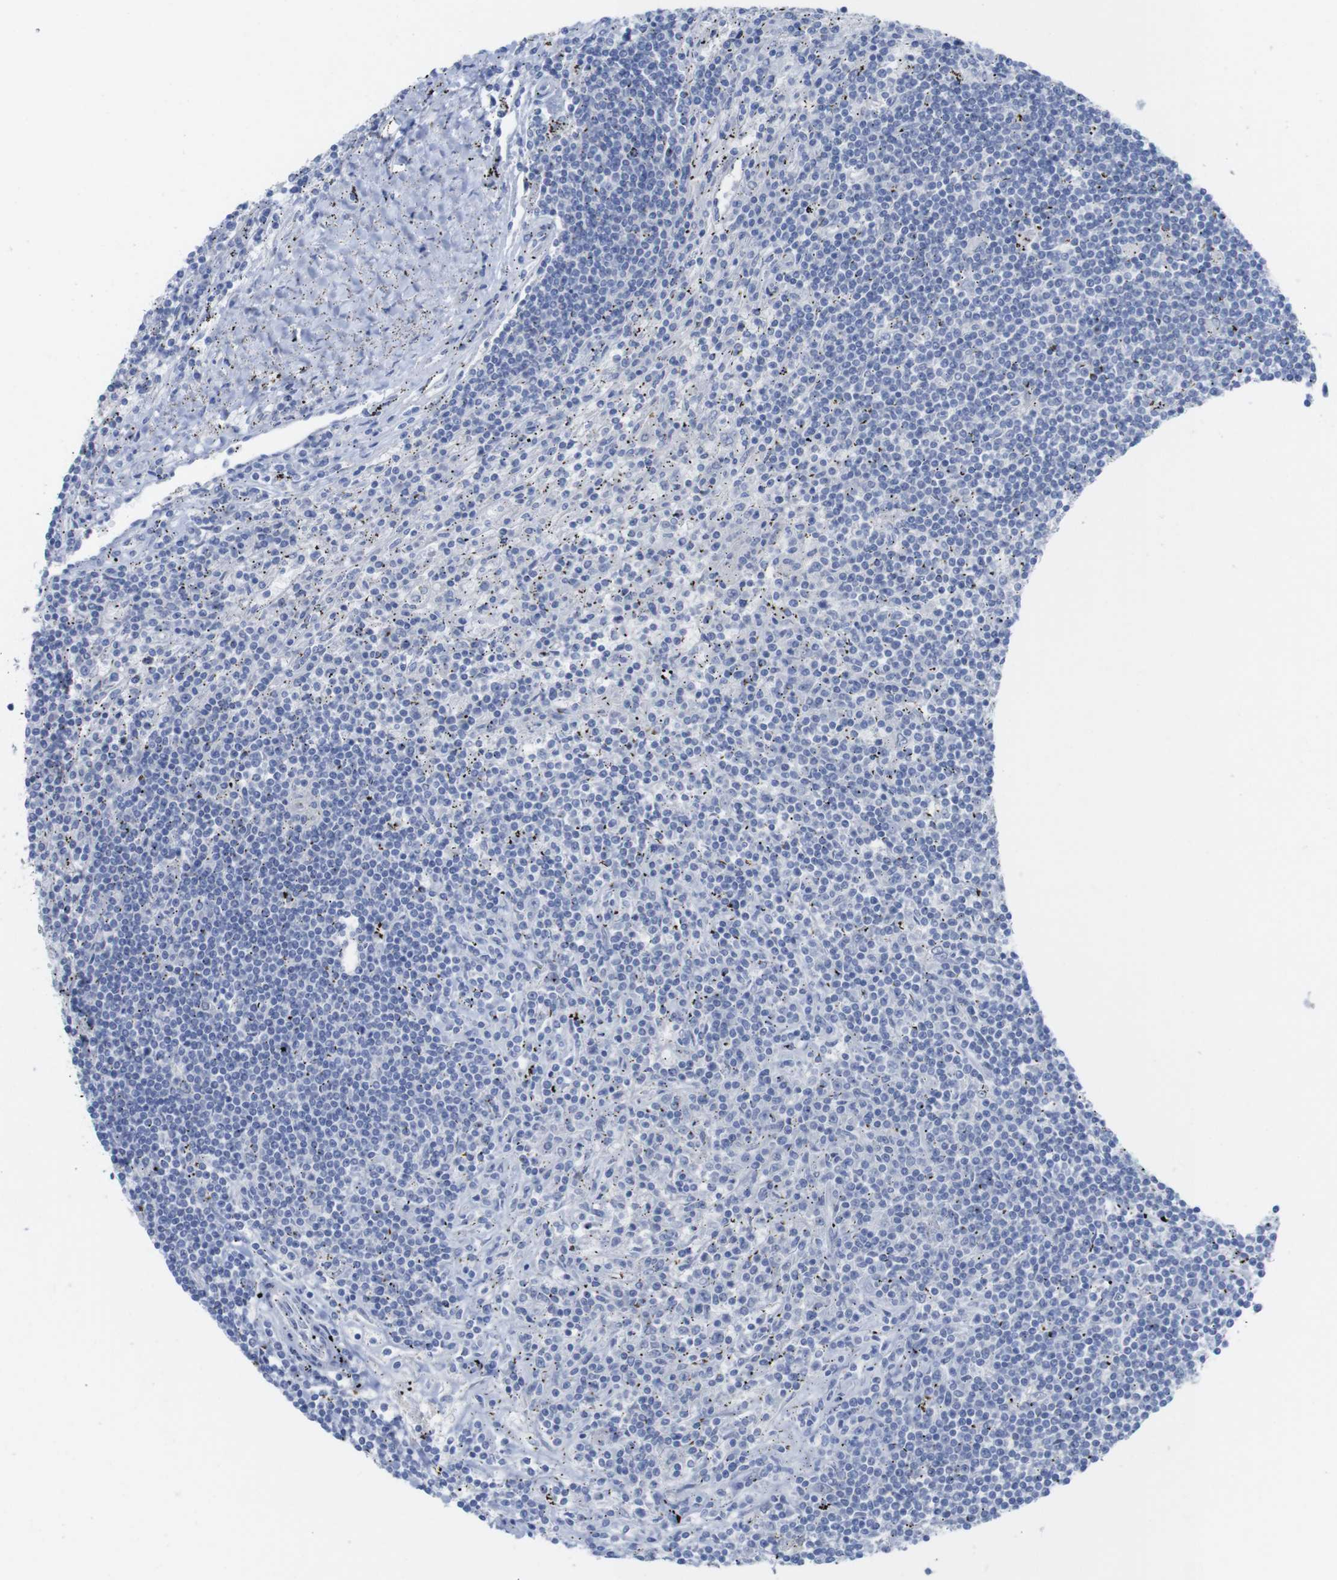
{"staining": {"intensity": "negative", "quantity": "none", "location": "none"}, "tissue": "lymphoma", "cell_type": "Tumor cells", "image_type": "cancer", "snomed": [{"axis": "morphology", "description": "Malignant lymphoma, non-Hodgkin's type, Low grade"}, {"axis": "topography", "description": "Spleen"}], "caption": "The histopathology image exhibits no staining of tumor cells in lymphoma.", "gene": "PNMA1", "patient": {"sex": "male", "age": 76}}